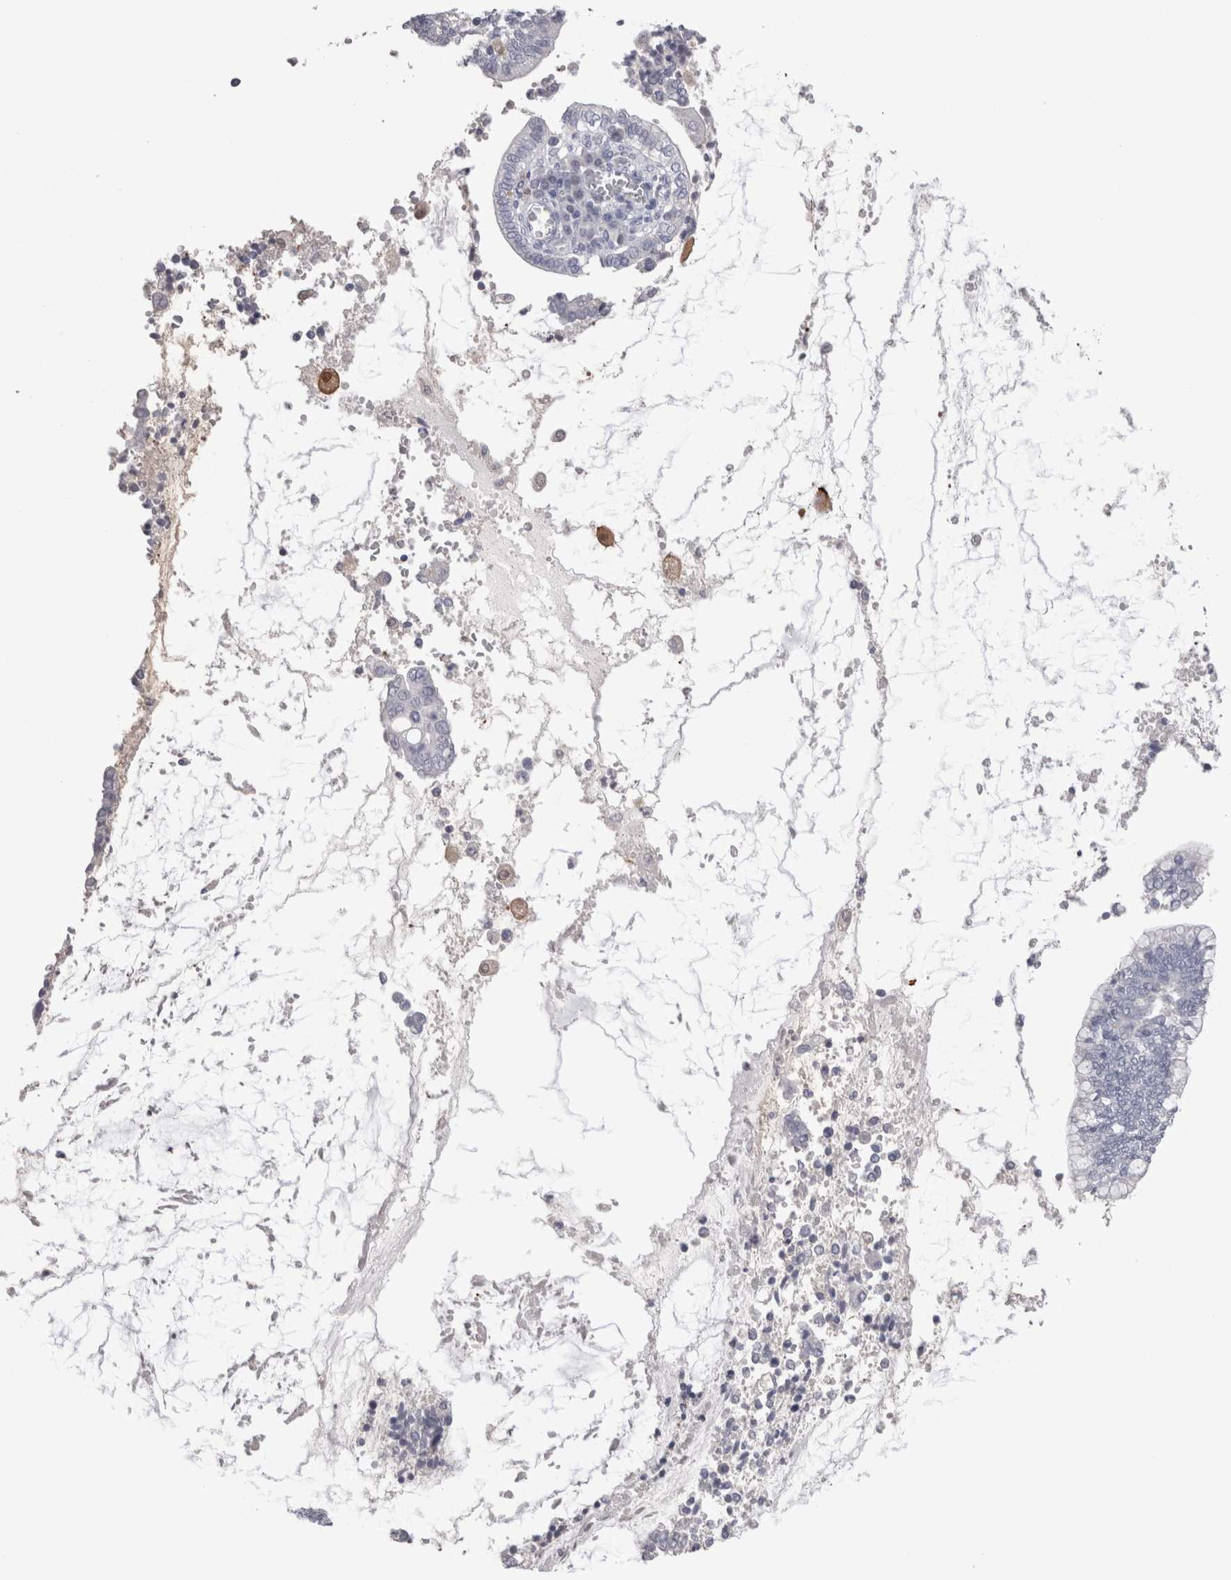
{"staining": {"intensity": "negative", "quantity": "none", "location": "none"}, "tissue": "cervical cancer", "cell_type": "Tumor cells", "image_type": "cancer", "snomed": [{"axis": "morphology", "description": "Adenocarcinoma, NOS"}, {"axis": "topography", "description": "Cervix"}], "caption": "An immunohistochemistry (IHC) micrograph of adenocarcinoma (cervical) is shown. There is no staining in tumor cells of adenocarcinoma (cervical).", "gene": "SUCNR1", "patient": {"sex": "female", "age": 44}}